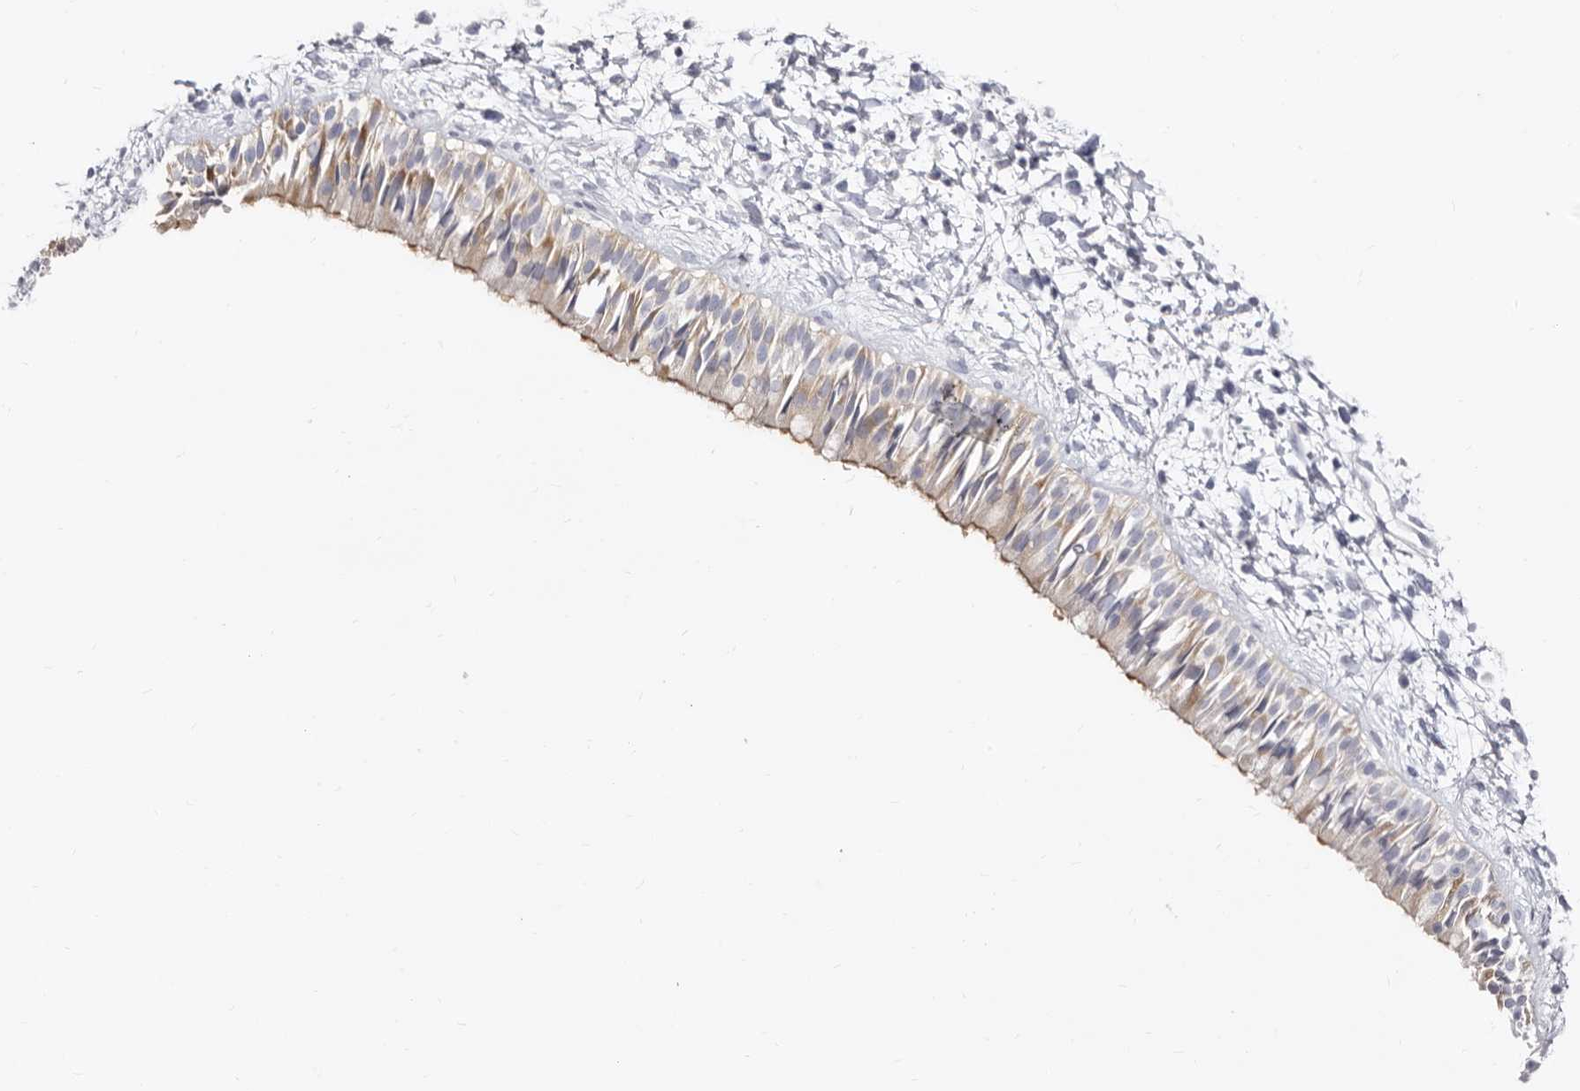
{"staining": {"intensity": "moderate", "quantity": ">75%", "location": "cytoplasmic/membranous"}, "tissue": "nasopharynx", "cell_type": "Respiratory epithelial cells", "image_type": "normal", "snomed": [{"axis": "morphology", "description": "Normal tissue, NOS"}, {"axis": "topography", "description": "Nasopharynx"}], "caption": "This image displays benign nasopharynx stained with IHC to label a protein in brown. The cytoplasmic/membranous of respiratory epithelial cells show moderate positivity for the protein. Nuclei are counter-stained blue.", "gene": "BAIAP2L1", "patient": {"sex": "male", "age": 22}}